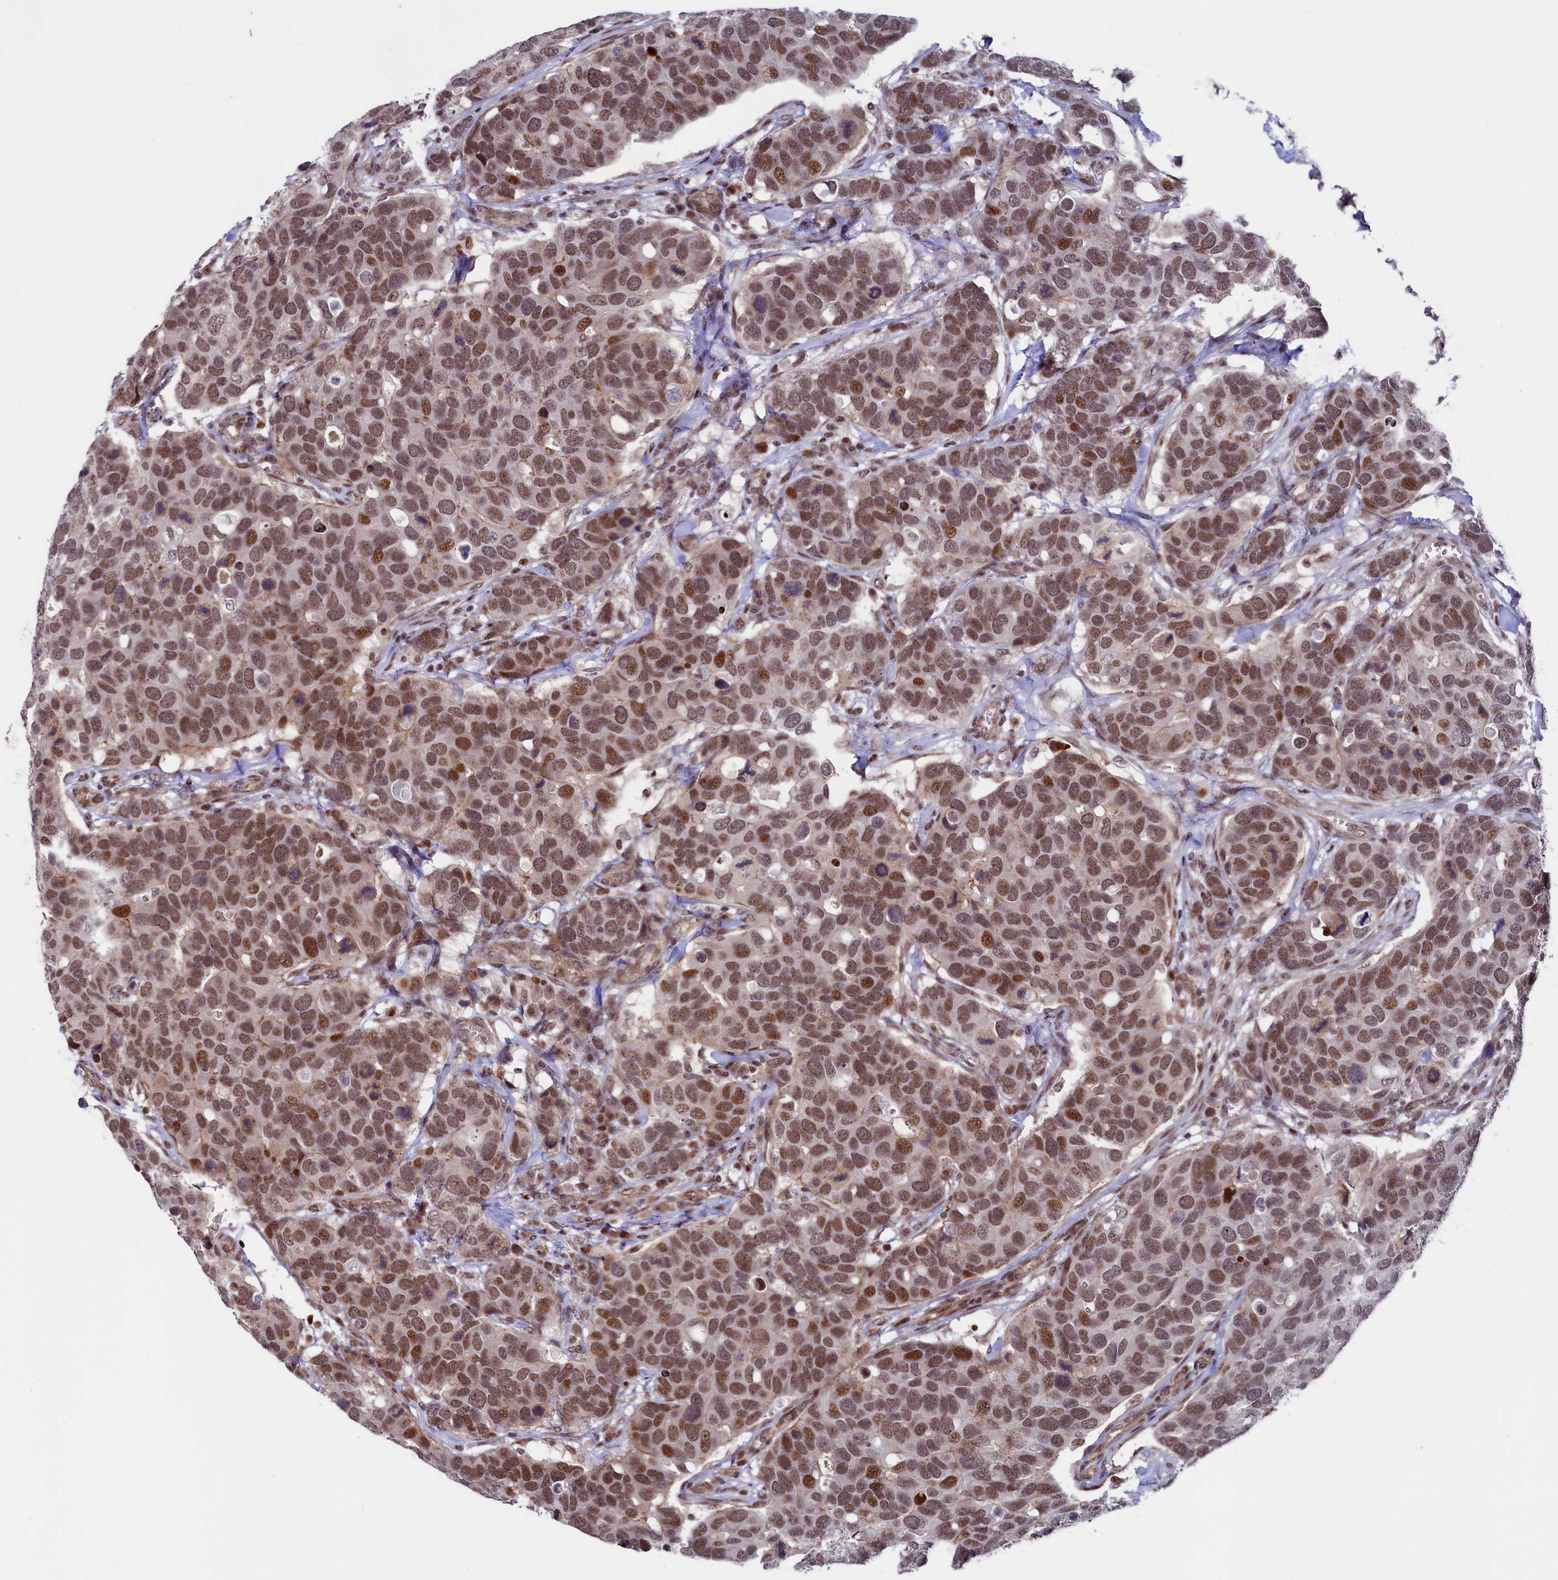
{"staining": {"intensity": "moderate", "quantity": ">75%", "location": "nuclear"}, "tissue": "breast cancer", "cell_type": "Tumor cells", "image_type": "cancer", "snomed": [{"axis": "morphology", "description": "Duct carcinoma"}, {"axis": "topography", "description": "Breast"}], "caption": "Approximately >75% of tumor cells in human breast intraductal carcinoma exhibit moderate nuclear protein positivity as visualized by brown immunohistochemical staining.", "gene": "LEO1", "patient": {"sex": "female", "age": 83}}